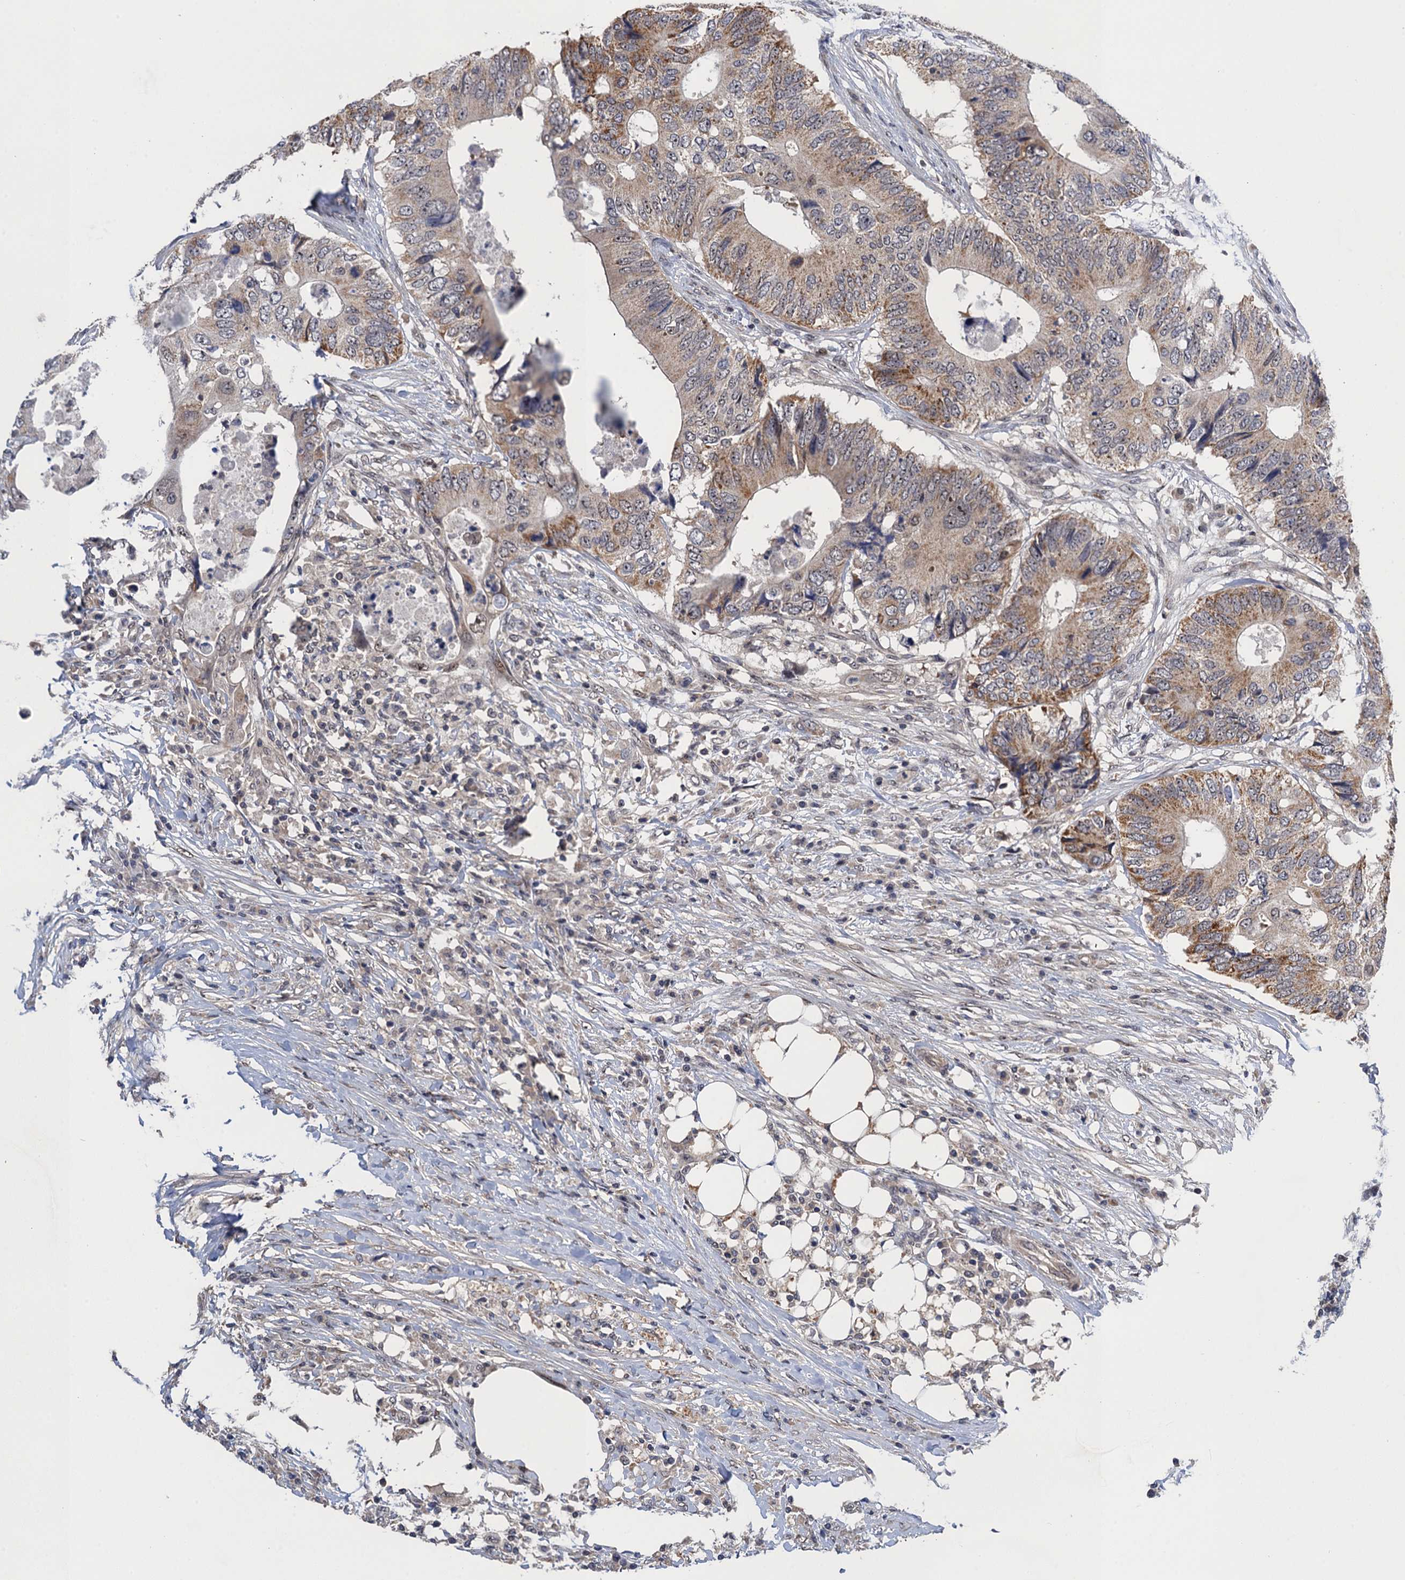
{"staining": {"intensity": "weak", "quantity": "25%-75%", "location": "cytoplasmic/membranous"}, "tissue": "colorectal cancer", "cell_type": "Tumor cells", "image_type": "cancer", "snomed": [{"axis": "morphology", "description": "Adenocarcinoma, NOS"}, {"axis": "topography", "description": "Colon"}], "caption": "Protein expression analysis of colorectal cancer (adenocarcinoma) displays weak cytoplasmic/membranous expression in approximately 25%-75% of tumor cells.", "gene": "ZAR1L", "patient": {"sex": "male", "age": 71}}